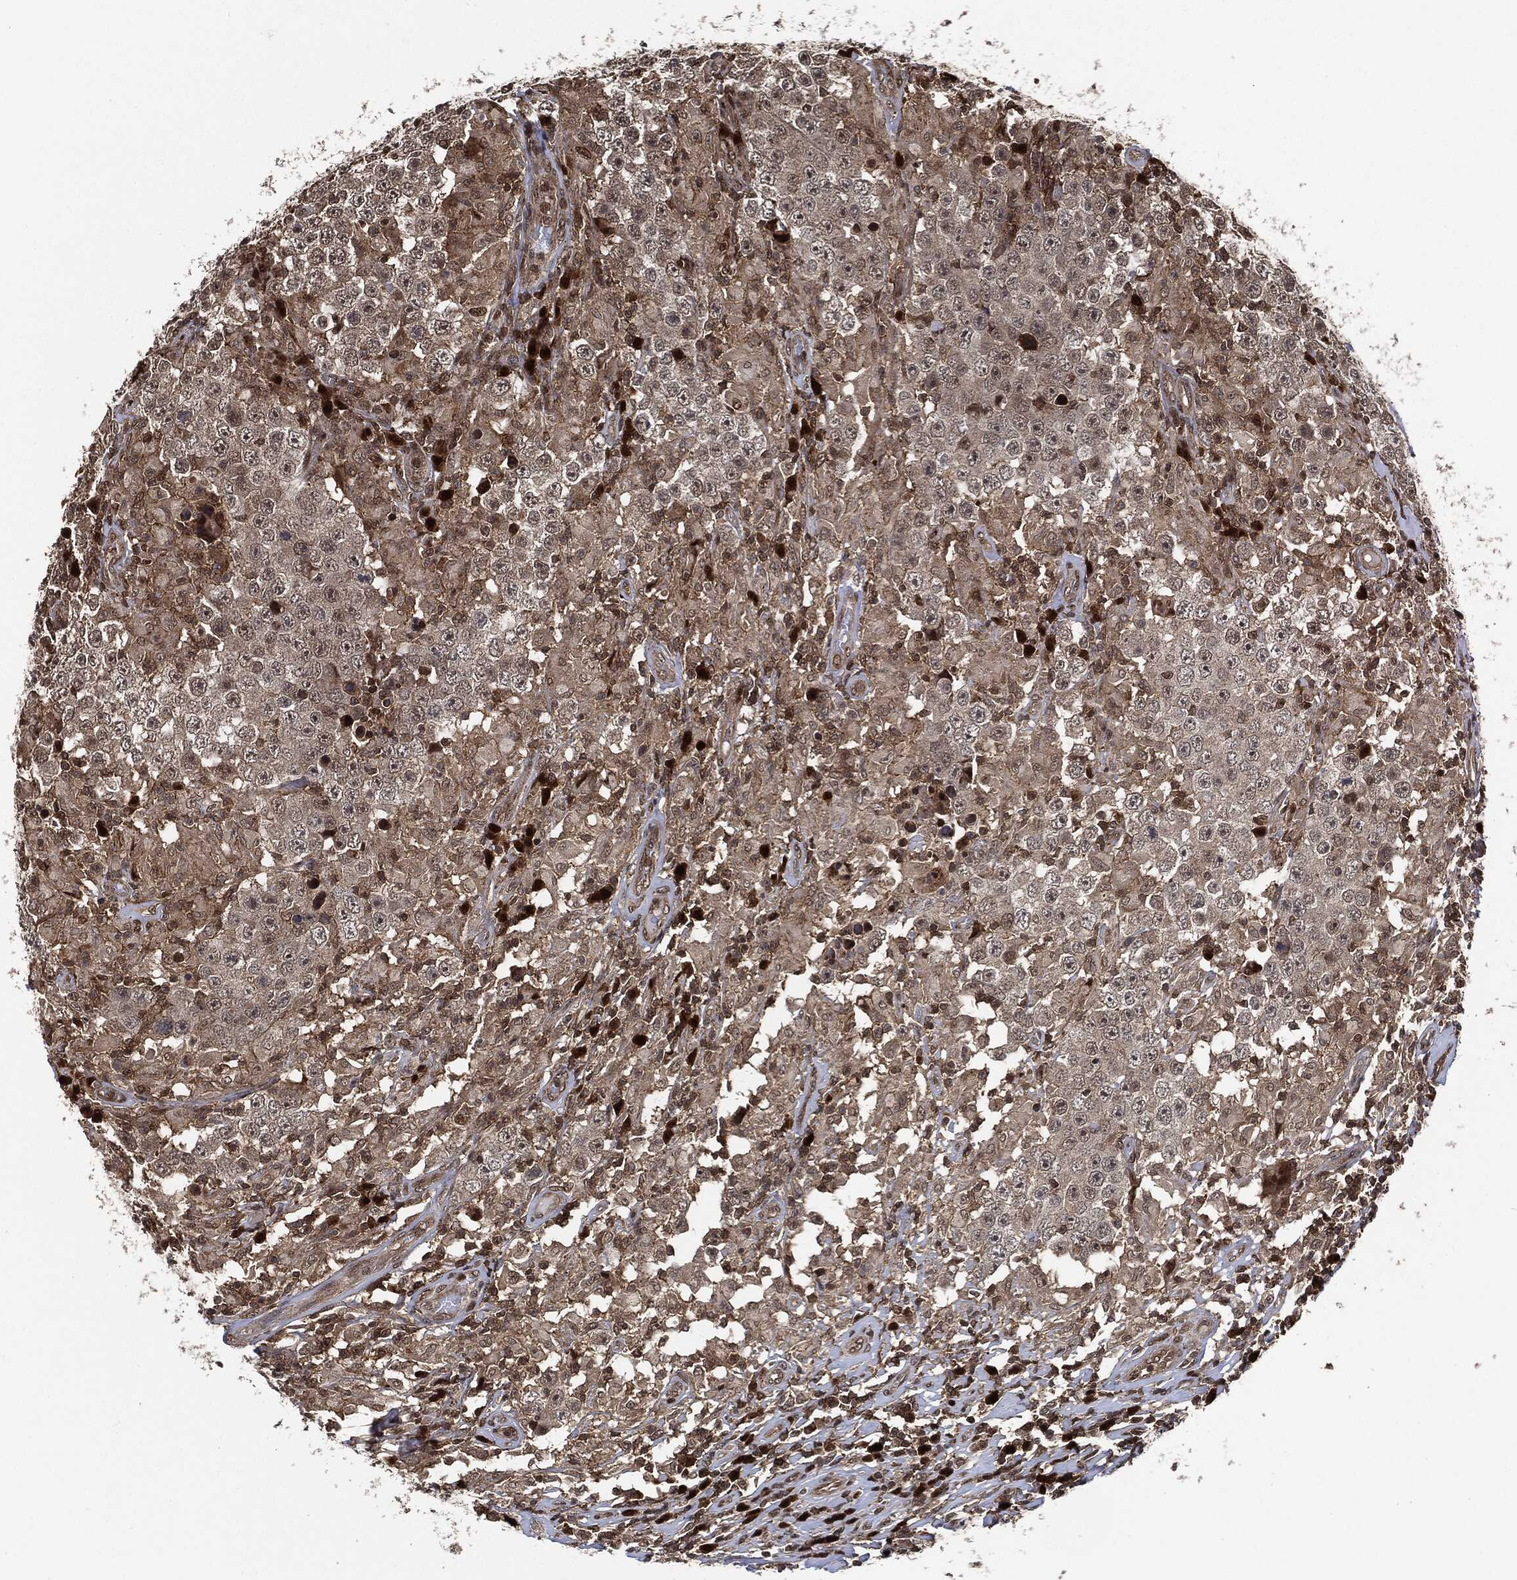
{"staining": {"intensity": "moderate", "quantity": "<25%", "location": "cytoplasmic/membranous,nuclear"}, "tissue": "testis cancer", "cell_type": "Tumor cells", "image_type": "cancer", "snomed": [{"axis": "morphology", "description": "Seminoma, NOS"}, {"axis": "morphology", "description": "Carcinoma, Embryonal, NOS"}, {"axis": "topography", "description": "Testis"}], "caption": "A brown stain labels moderate cytoplasmic/membranous and nuclear staining of a protein in human testis cancer (embryonal carcinoma) tumor cells.", "gene": "CUTA", "patient": {"sex": "male", "age": 41}}